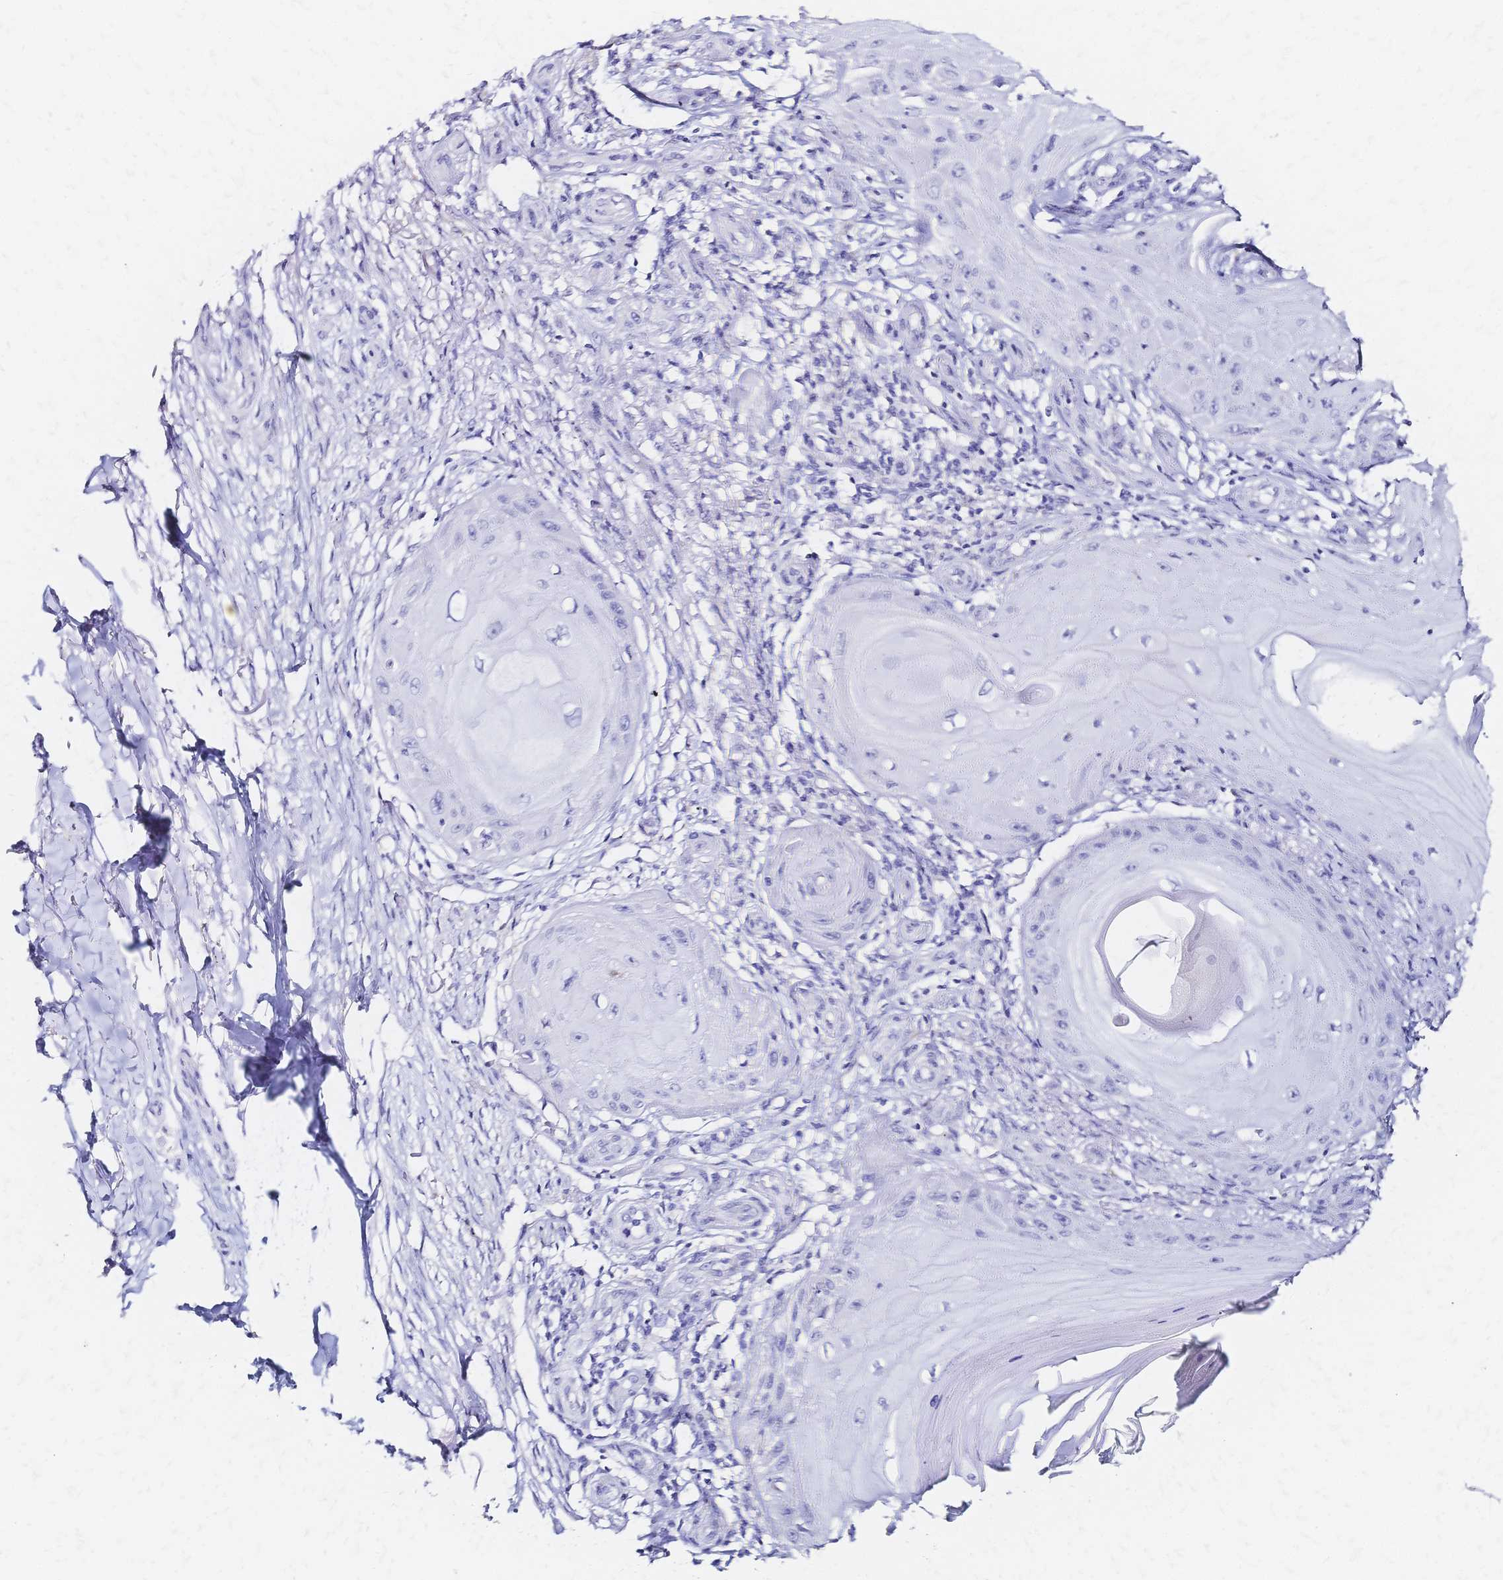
{"staining": {"intensity": "negative", "quantity": "none", "location": "none"}, "tissue": "skin cancer", "cell_type": "Tumor cells", "image_type": "cancer", "snomed": [{"axis": "morphology", "description": "Squamous cell carcinoma, NOS"}, {"axis": "topography", "description": "Skin"}], "caption": "Immunohistochemical staining of human skin cancer displays no significant positivity in tumor cells.", "gene": "SLC5A1", "patient": {"sex": "female", "age": 77}}